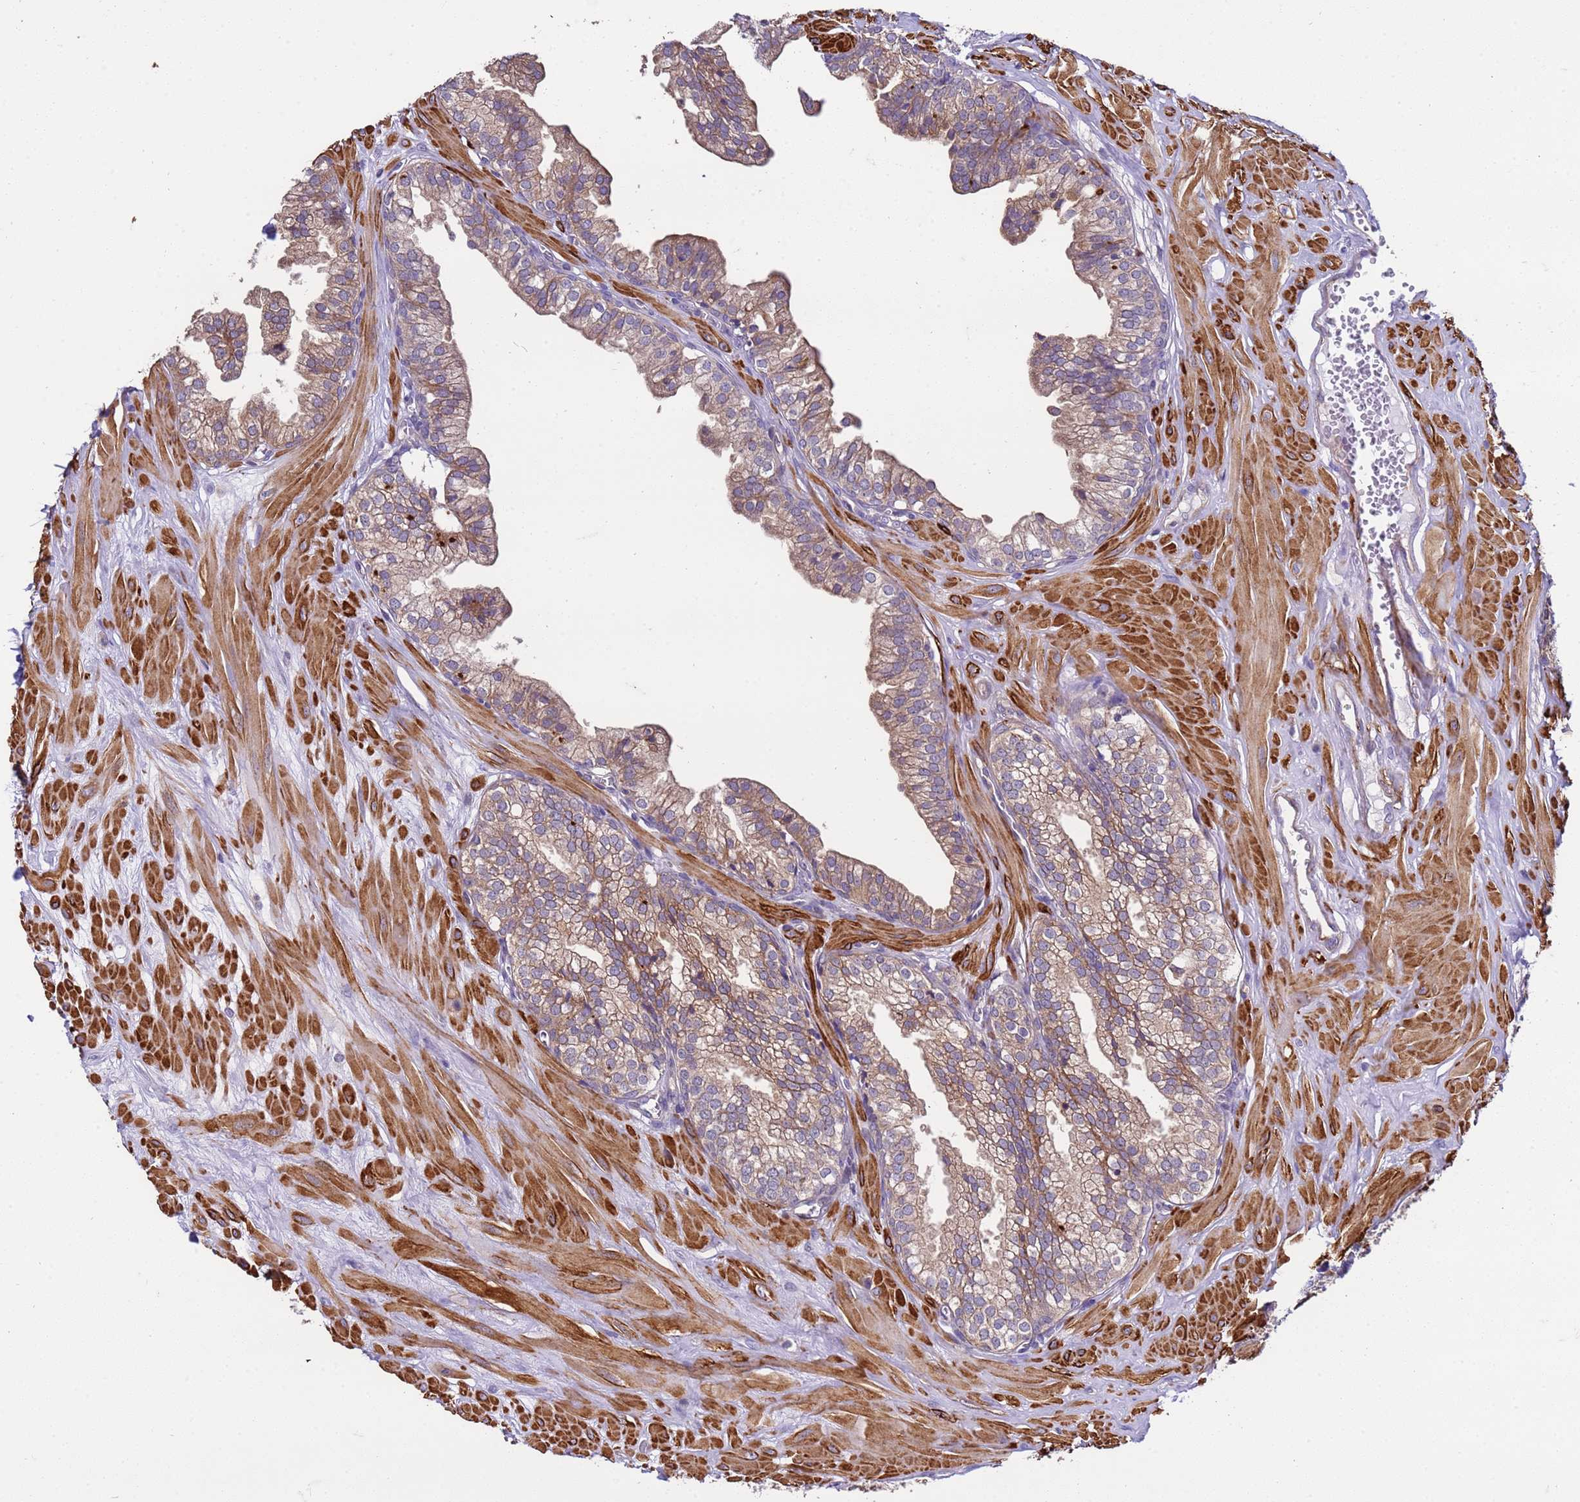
{"staining": {"intensity": "moderate", "quantity": ">75%", "location": "cytoplasmic/membranous"}, "tissue": "prostate", "cell_type": "Glandular cells", "image_type": "normal", "snomed": [{"axis": "morphology", "description": "Normal tissue, NOS"}, {"axis": "topography", "description": "Prostate"}, {"axis": "topography", "description": "Peripheral nerve tissue"}], "caption": "Protein analysis of normal prostate displays moderate cytoplasmic/membranous expression in about >75% of glandular cells.", "gene": "GEN1", "patient": {"sex": "male", "age": 55}}